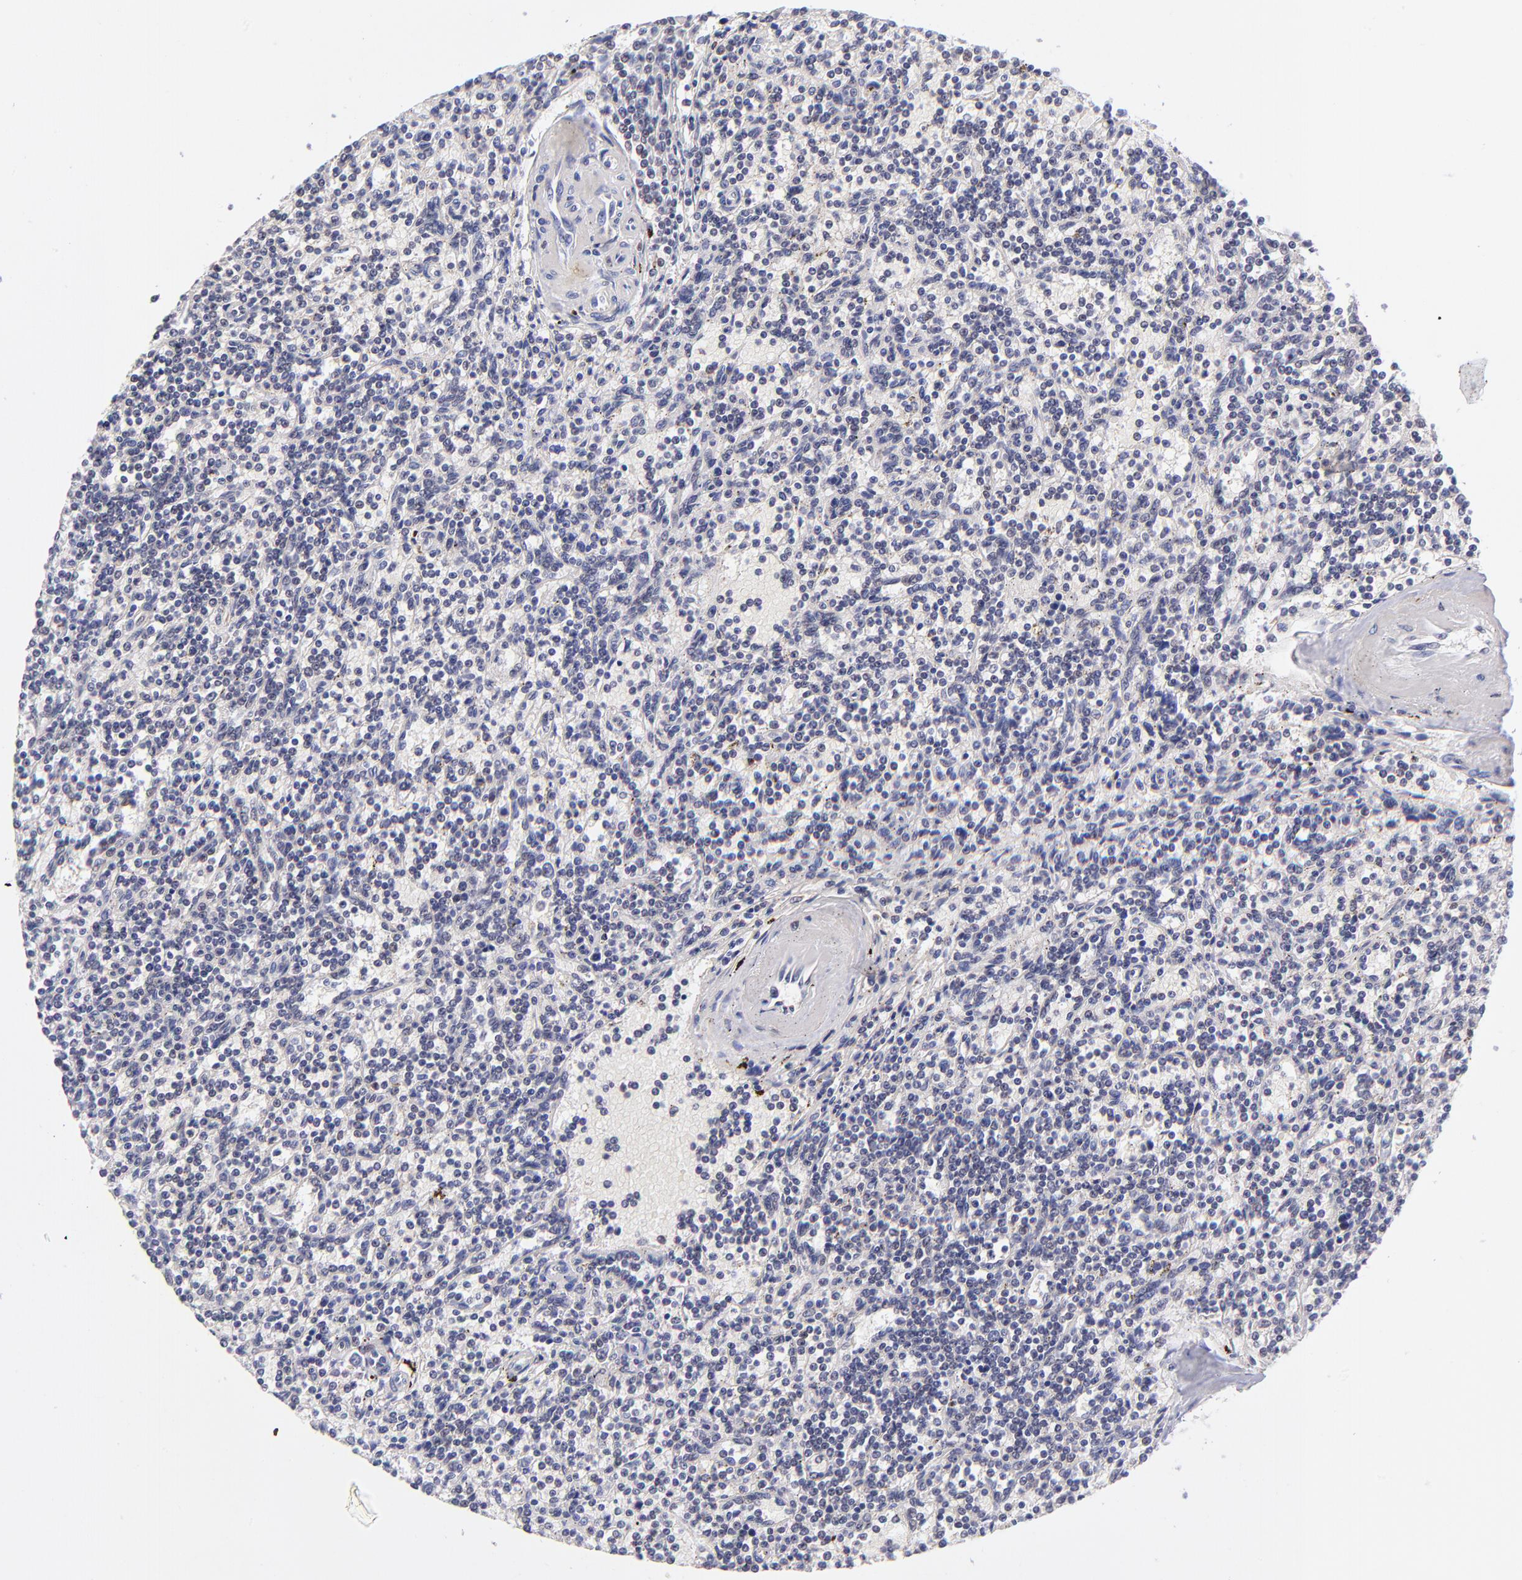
{"staining": {"intensity": "negative", "quantity": "none", "location": "none"}, "tissue": "lymphoma", "cell_type": "Tumor cells", "image_type": "cancer", "snomed": [{"axis": "morphology", "description": "Malignant lymphoma, non-Hodgkin's type, Low grade"}, {"axis": "topography", "description": "Spleen"}], "caption": "Lymphoma was stained to show a protein in brown. There is no significant positivity in tumor cells.", "gene": "SOX6", "patient": {"sex": "male", "age": 73}}